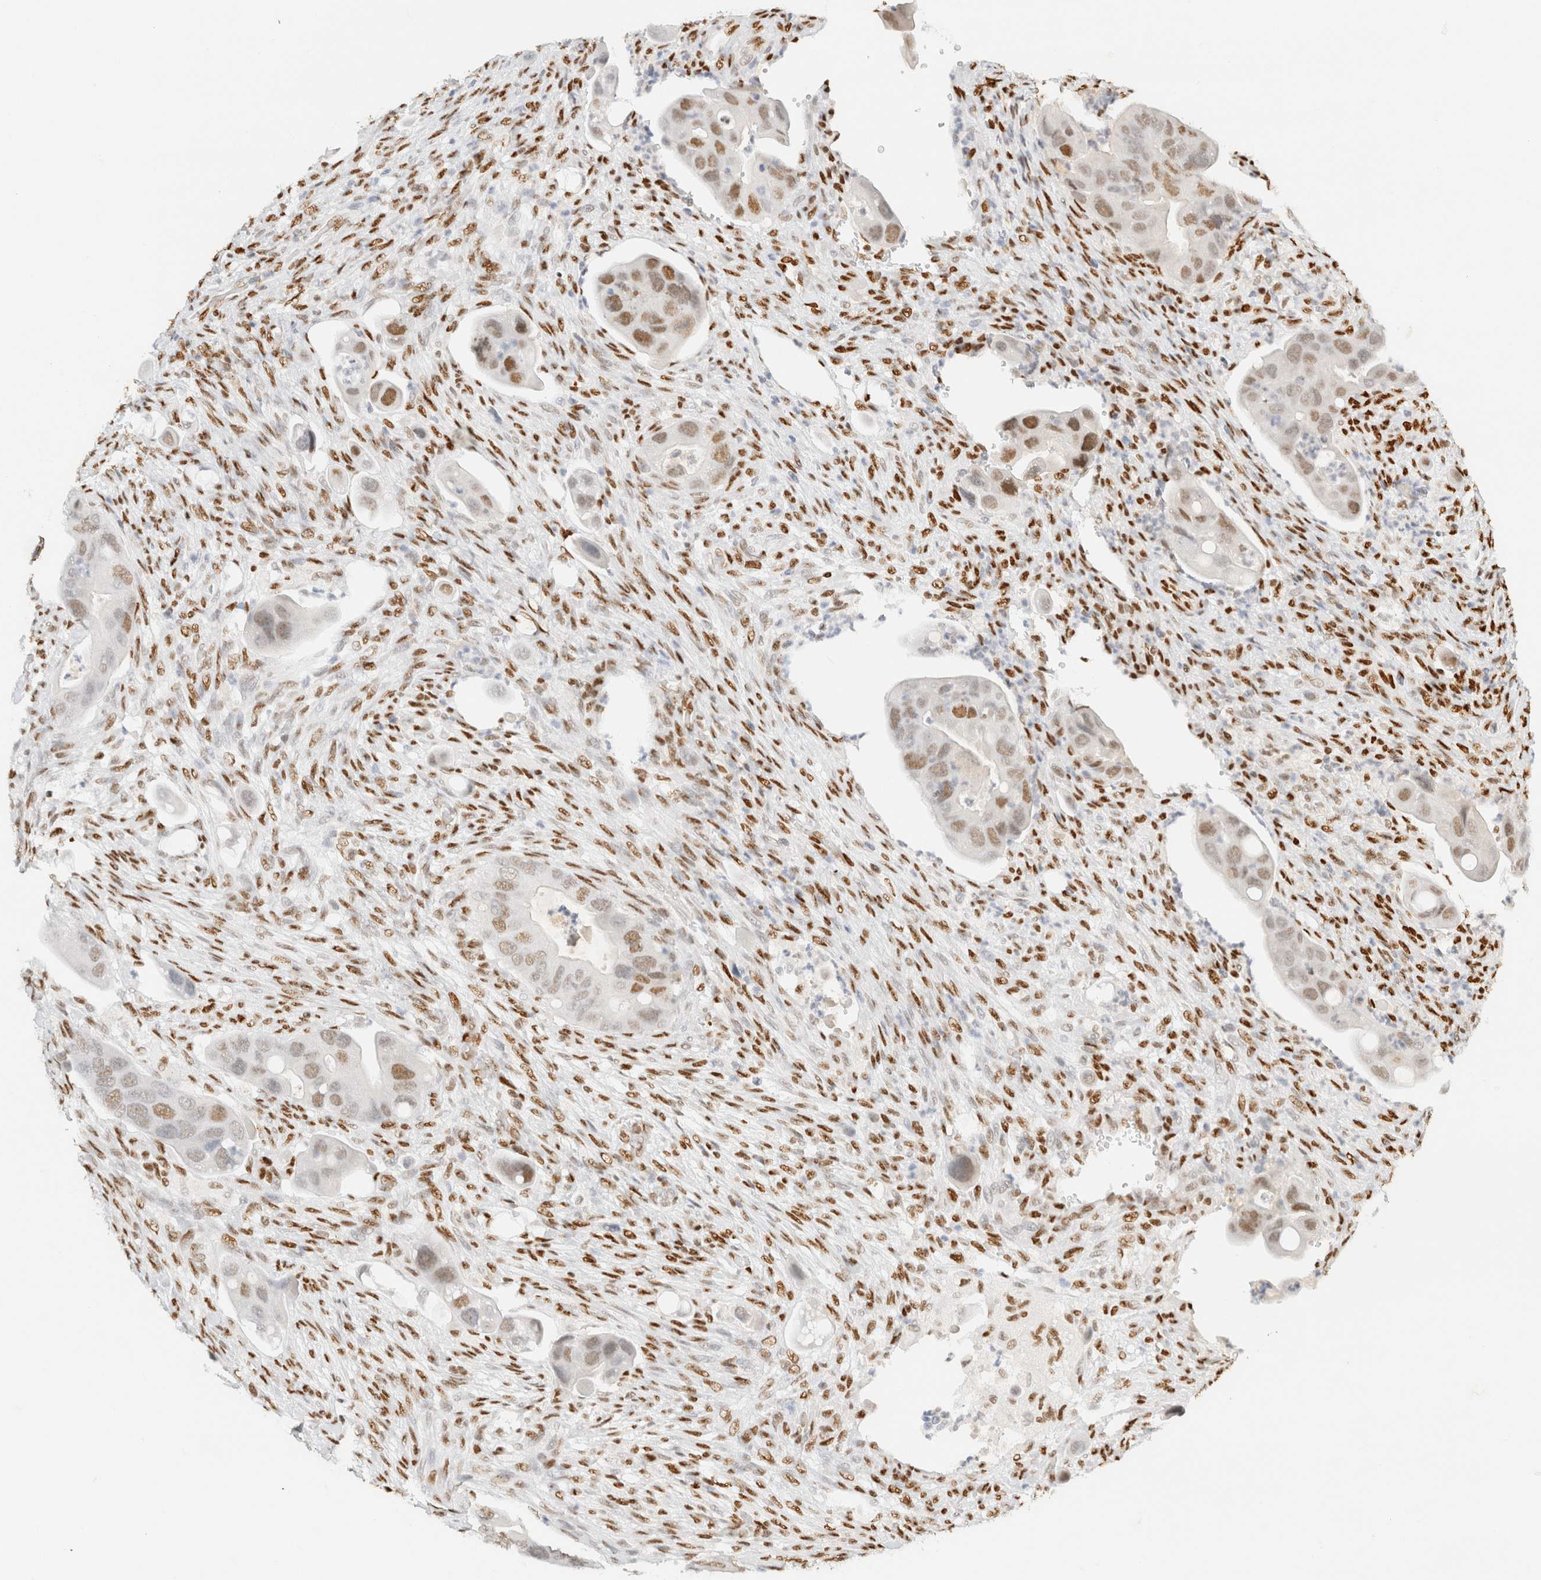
{"staining": {"intensity": "weak", "quantity": ">75%", "location": "nuclear"}, "tissue": "colorectal cancer", "cell_type": "Tumor cells", "image_type": "cancer", "snomed": [{"axis": "morphology", "description": "Adenocarcinoma, NOS"}, {"axis": "topography", "description": "Rectum"}], "caption": "Tumor cells exhibit weak nuclear positivity in approximately >75% of cells in adenocarcinoma (colorectal).", "gene": "DDB2", "patient": {"sex": "female", "age": 57}}